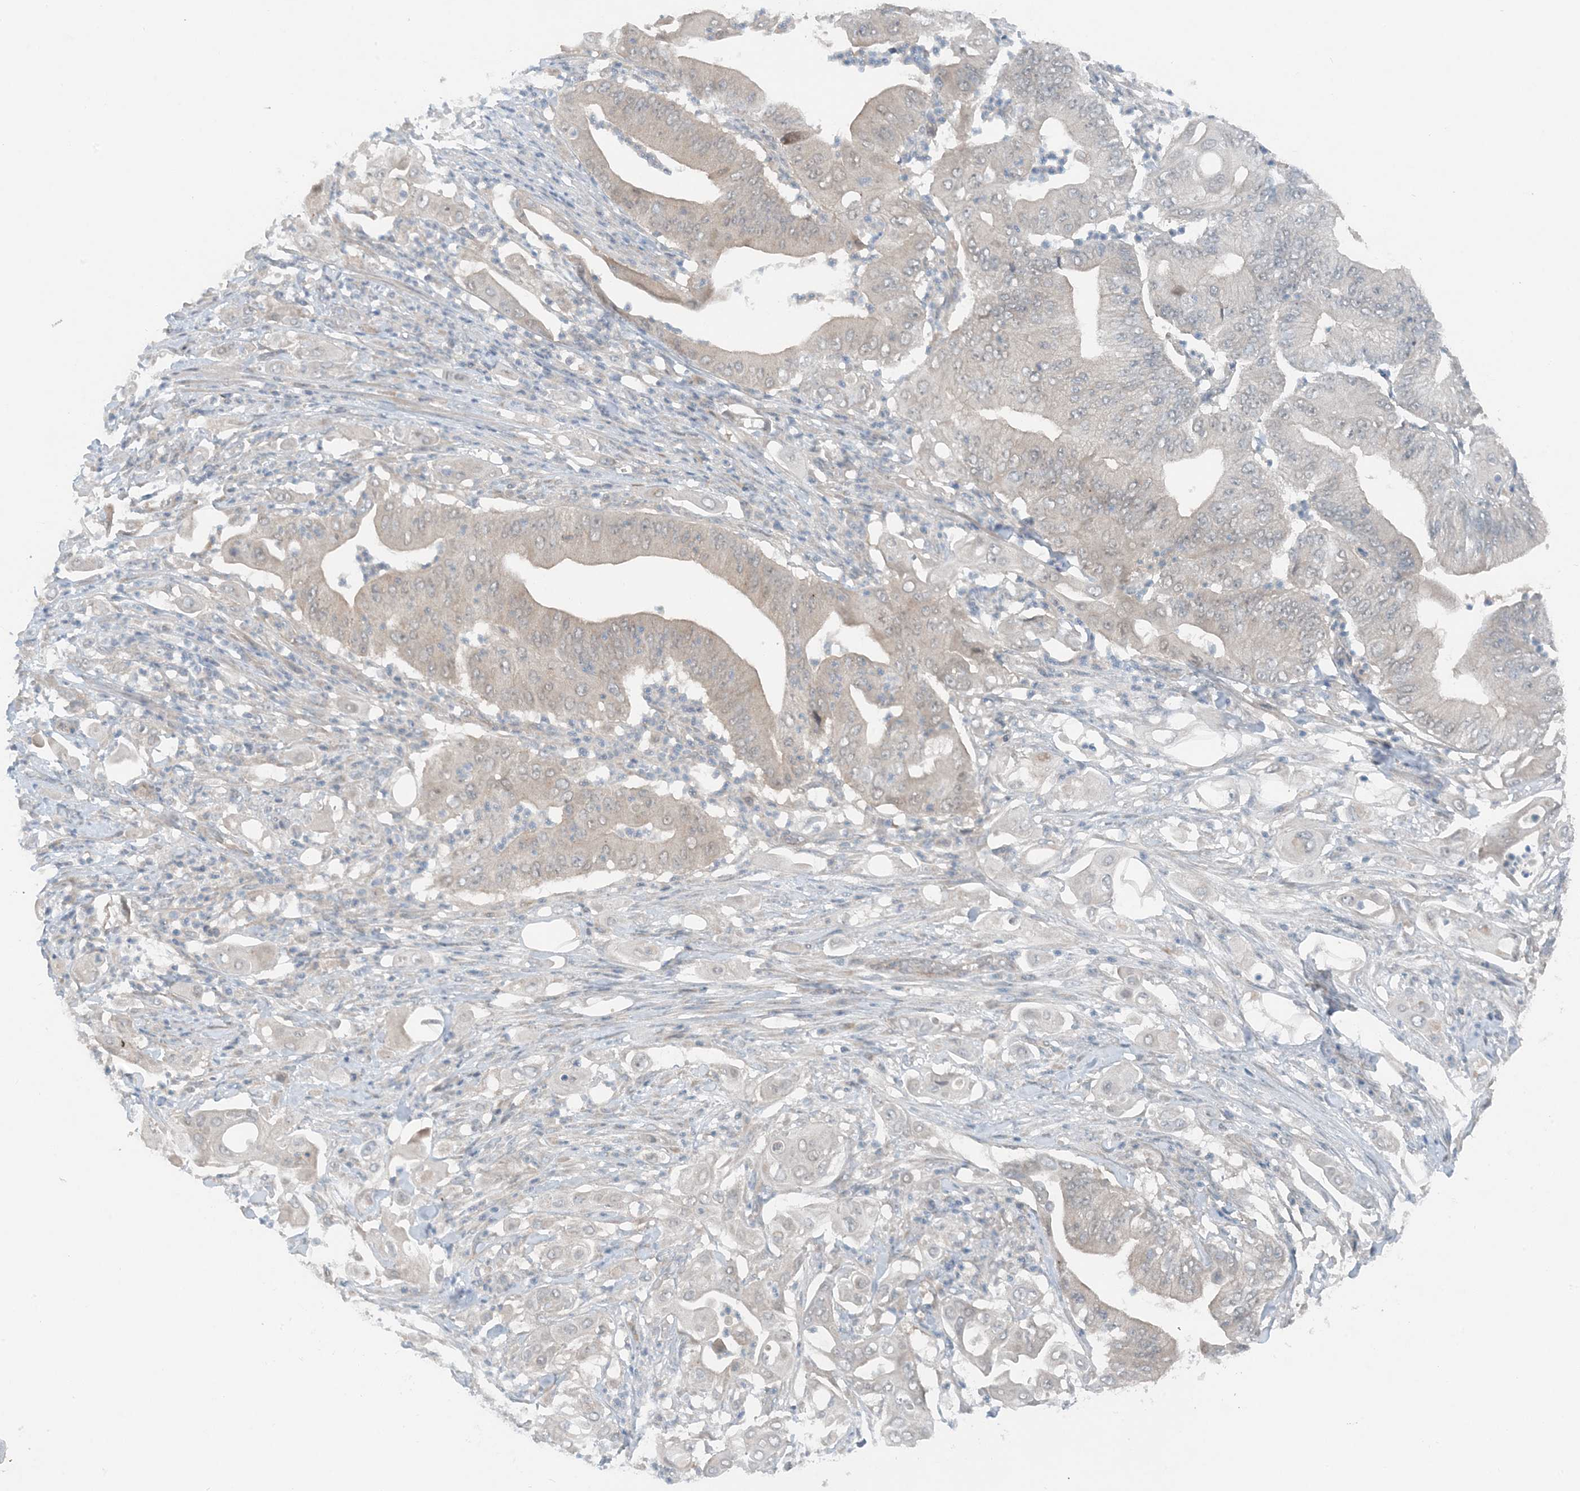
{"staining": {"intensity": "weak", "quantity": "<25%", "location": "cytoplasmic/membranous"}, "tissue": "pancreatic cancer", "cell_type": "Tumor cells", "image_type": "cancer", "snomed": [{"axis": "morphology", "description": "Adenocarcinoma, NOS"}, {"axis": "topography", "description": "Pancreas"}], "caption": "Pancreatic cancer (adenocarcinoma) was stained to show a protein in brown. There is no significant staining in tumor cells.", "gene": "MITD1", "patient": {"sex": "female", "age": 77}}